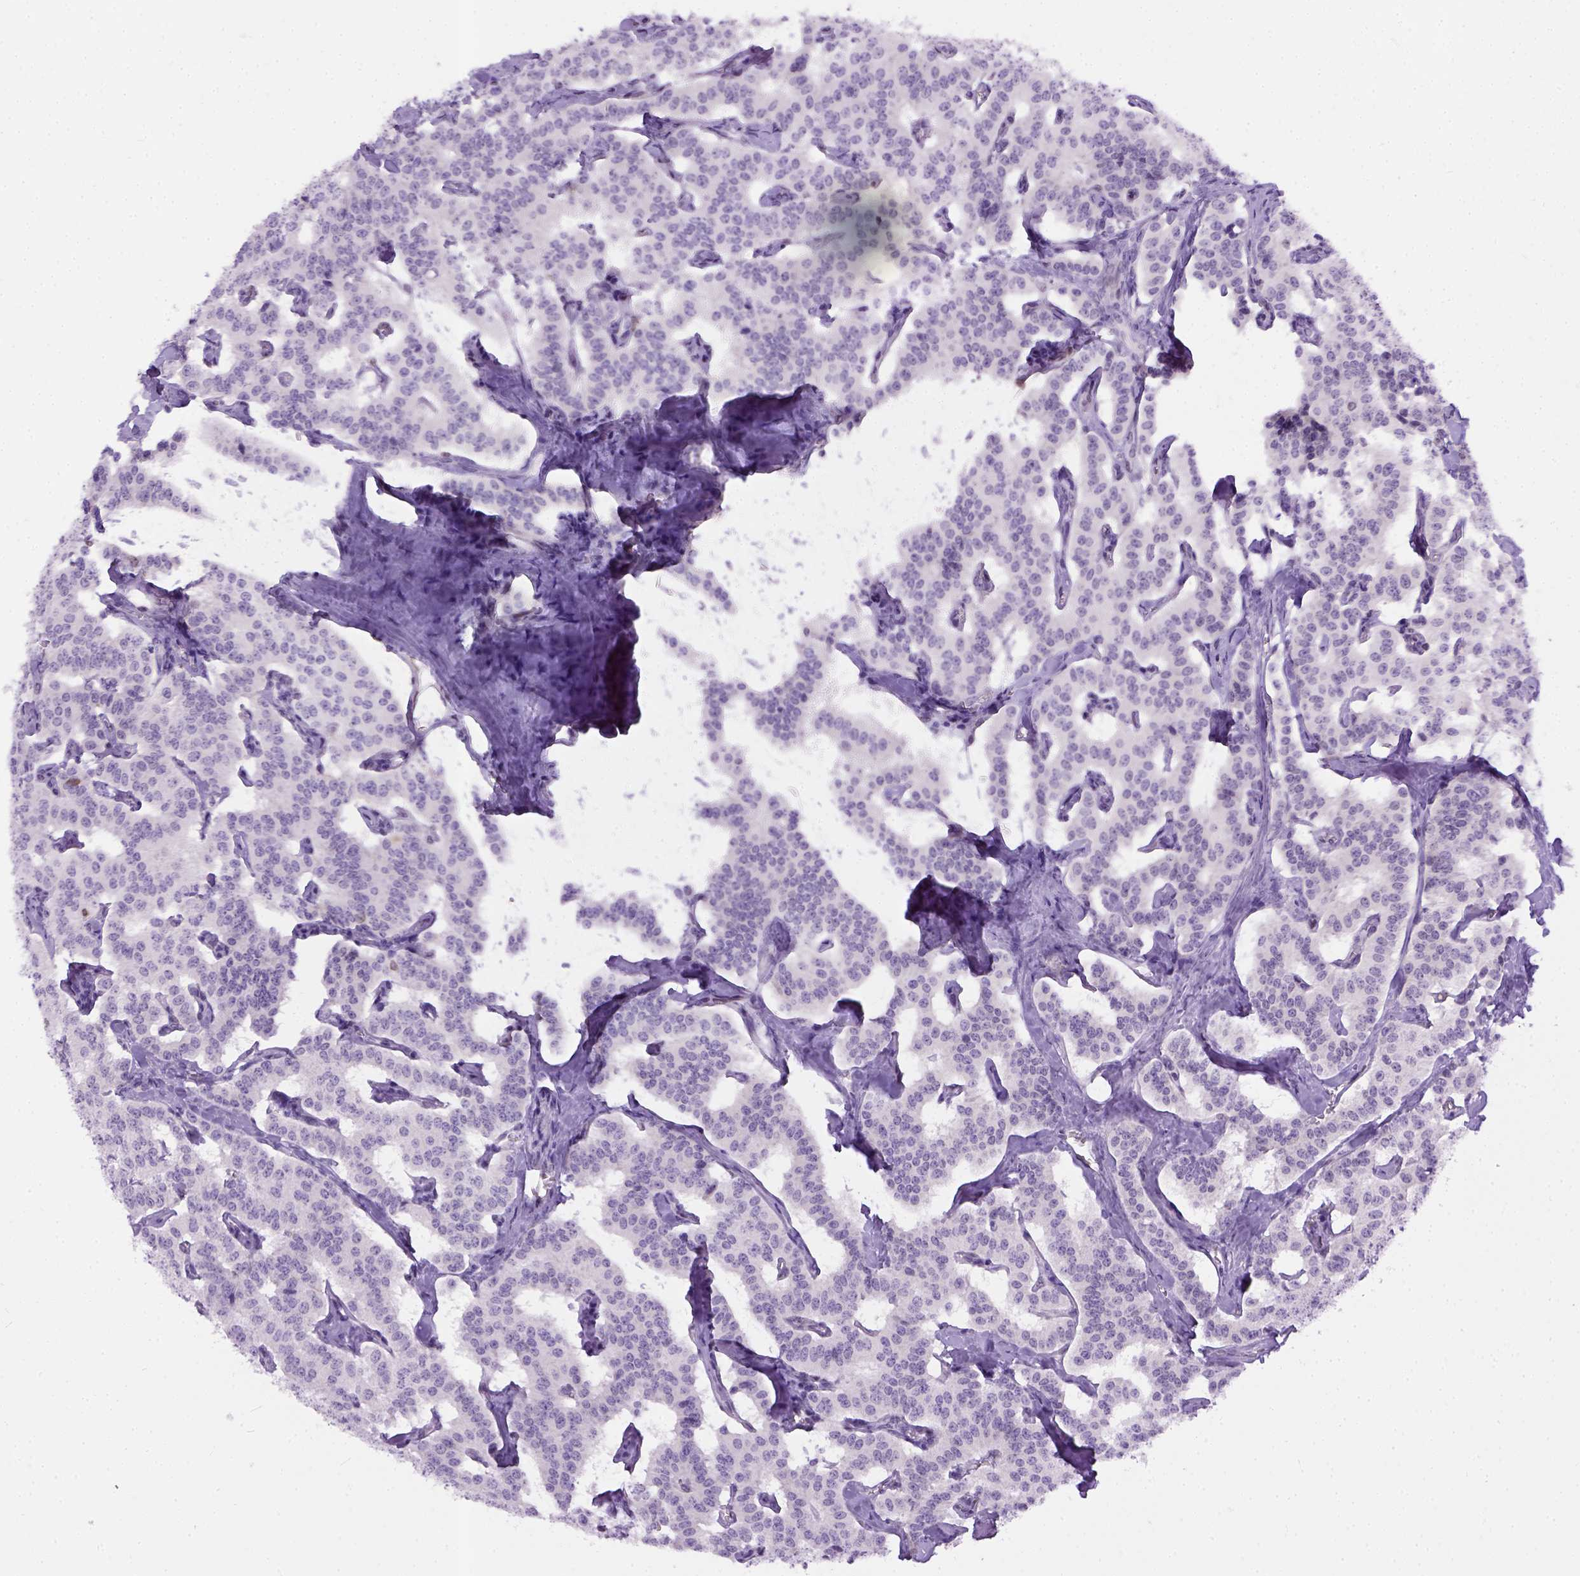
{"staining": {"intensity": "negative", "quantity": "none", "location": "none"}, "tissue": "carcinoid", "cell_type": "Tumor cells", "image_type": "cancer", "snomed": [{"axis": "morphology", "description": "Carcinoid, malignant, NOS"}, {"axis": "topography", "description": "Lung"}], "caption": "Tumor cells show no significant staining in malignant carcinoid. Brightfield microscopy of immunohistochemistry stained with DAB (brown) and hematoxylin (blue), captured at high magnification.", "gene": "FAM184B", "patient": {"sex": "female", "age": 46}}